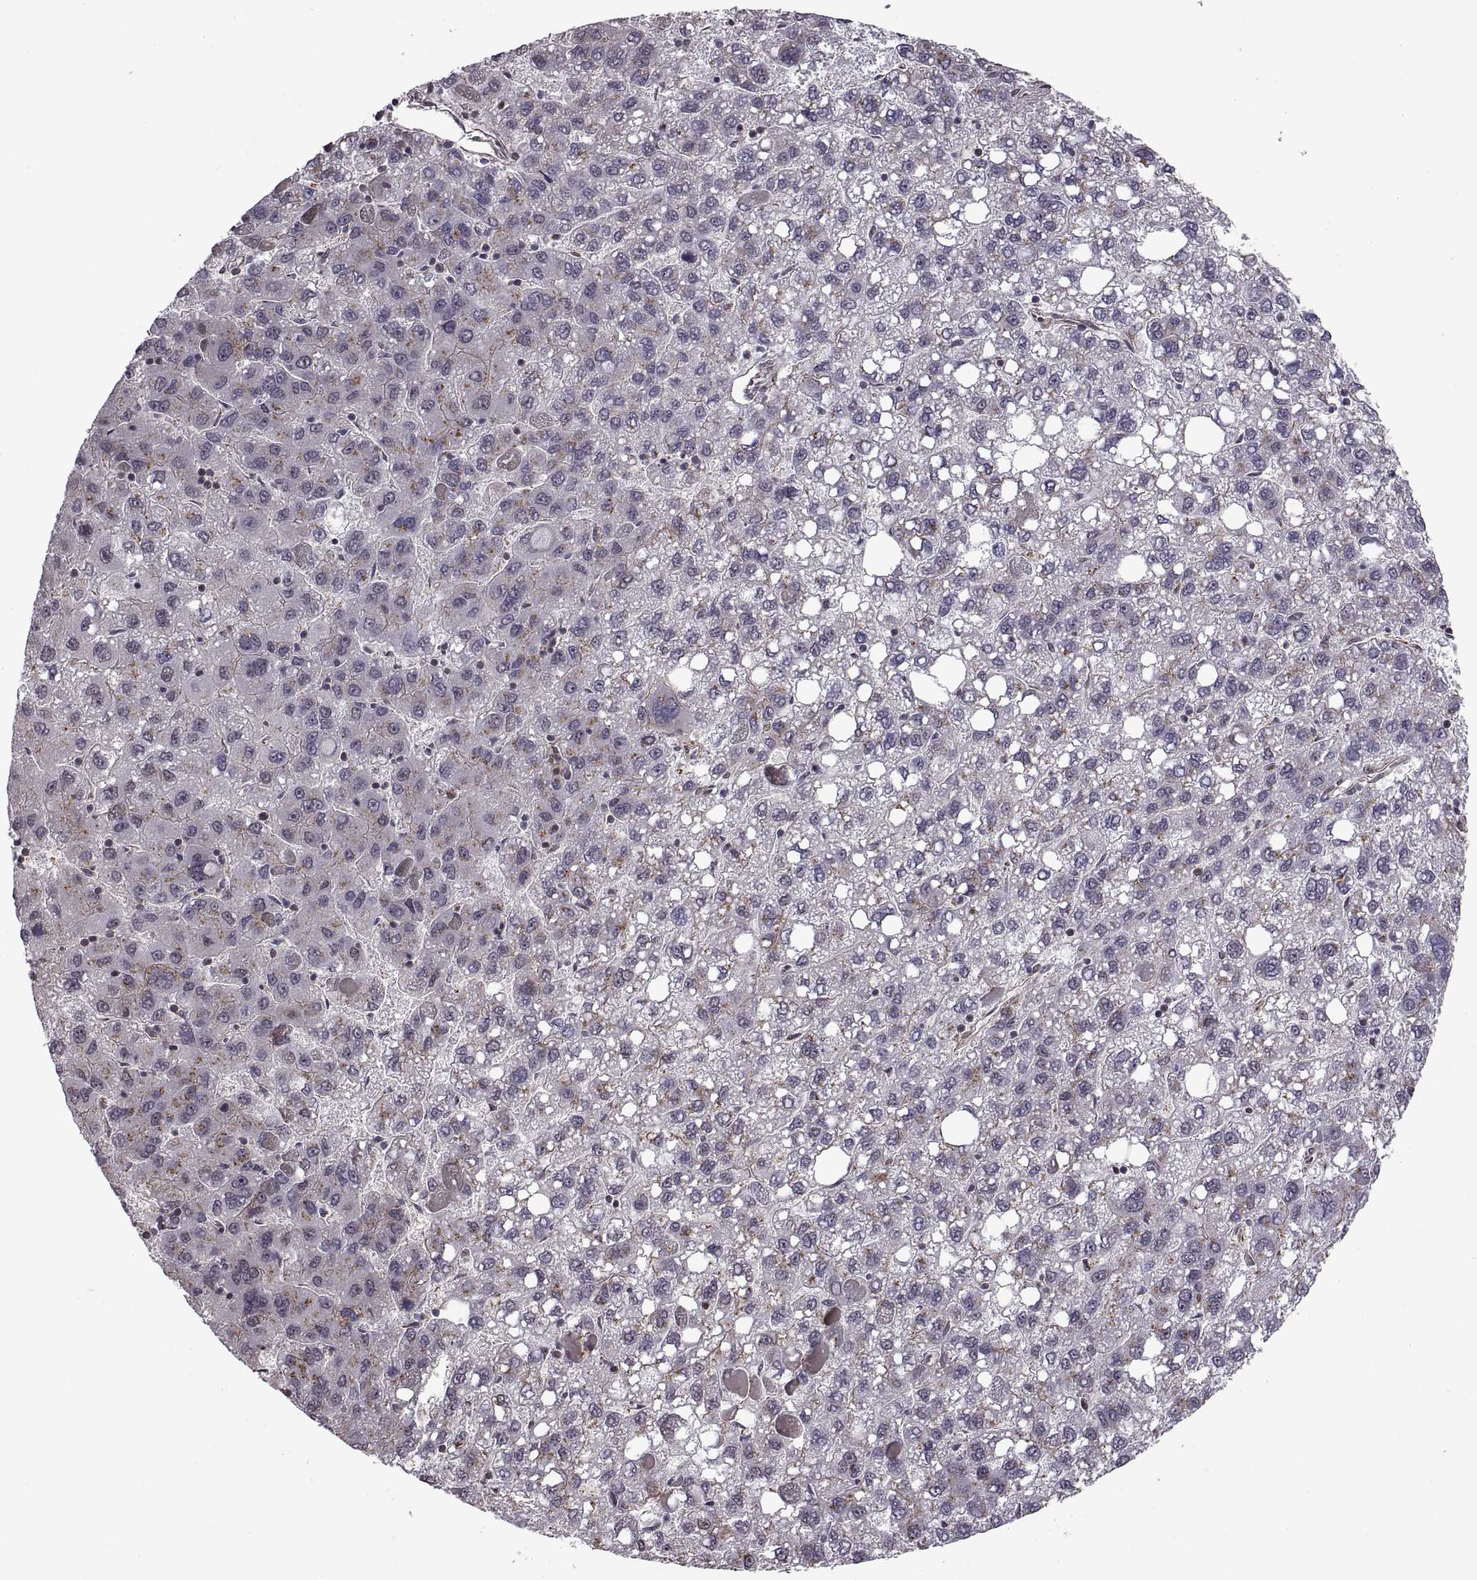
{"staining": {"intensity": "moderate", "quantity": "<25%", "location": "cytoplasmic/membranous"}, "tissue": "liver cancer", "cell_type": "Tumor cells", "image_type": "cancer", "snomed": [{"axis": "morphology", "description": "Carcinoma, Hepatocellular, NOS"}, {"axis": "topography", "description": "Liver"}], "caption": "Liver cancer (hepatocellular carcinoma) stained with a protein marker exhibits moderate staining in tumor cells.", "gene": "ARRB1", "patient": {"sex": "female", "age": 82}}